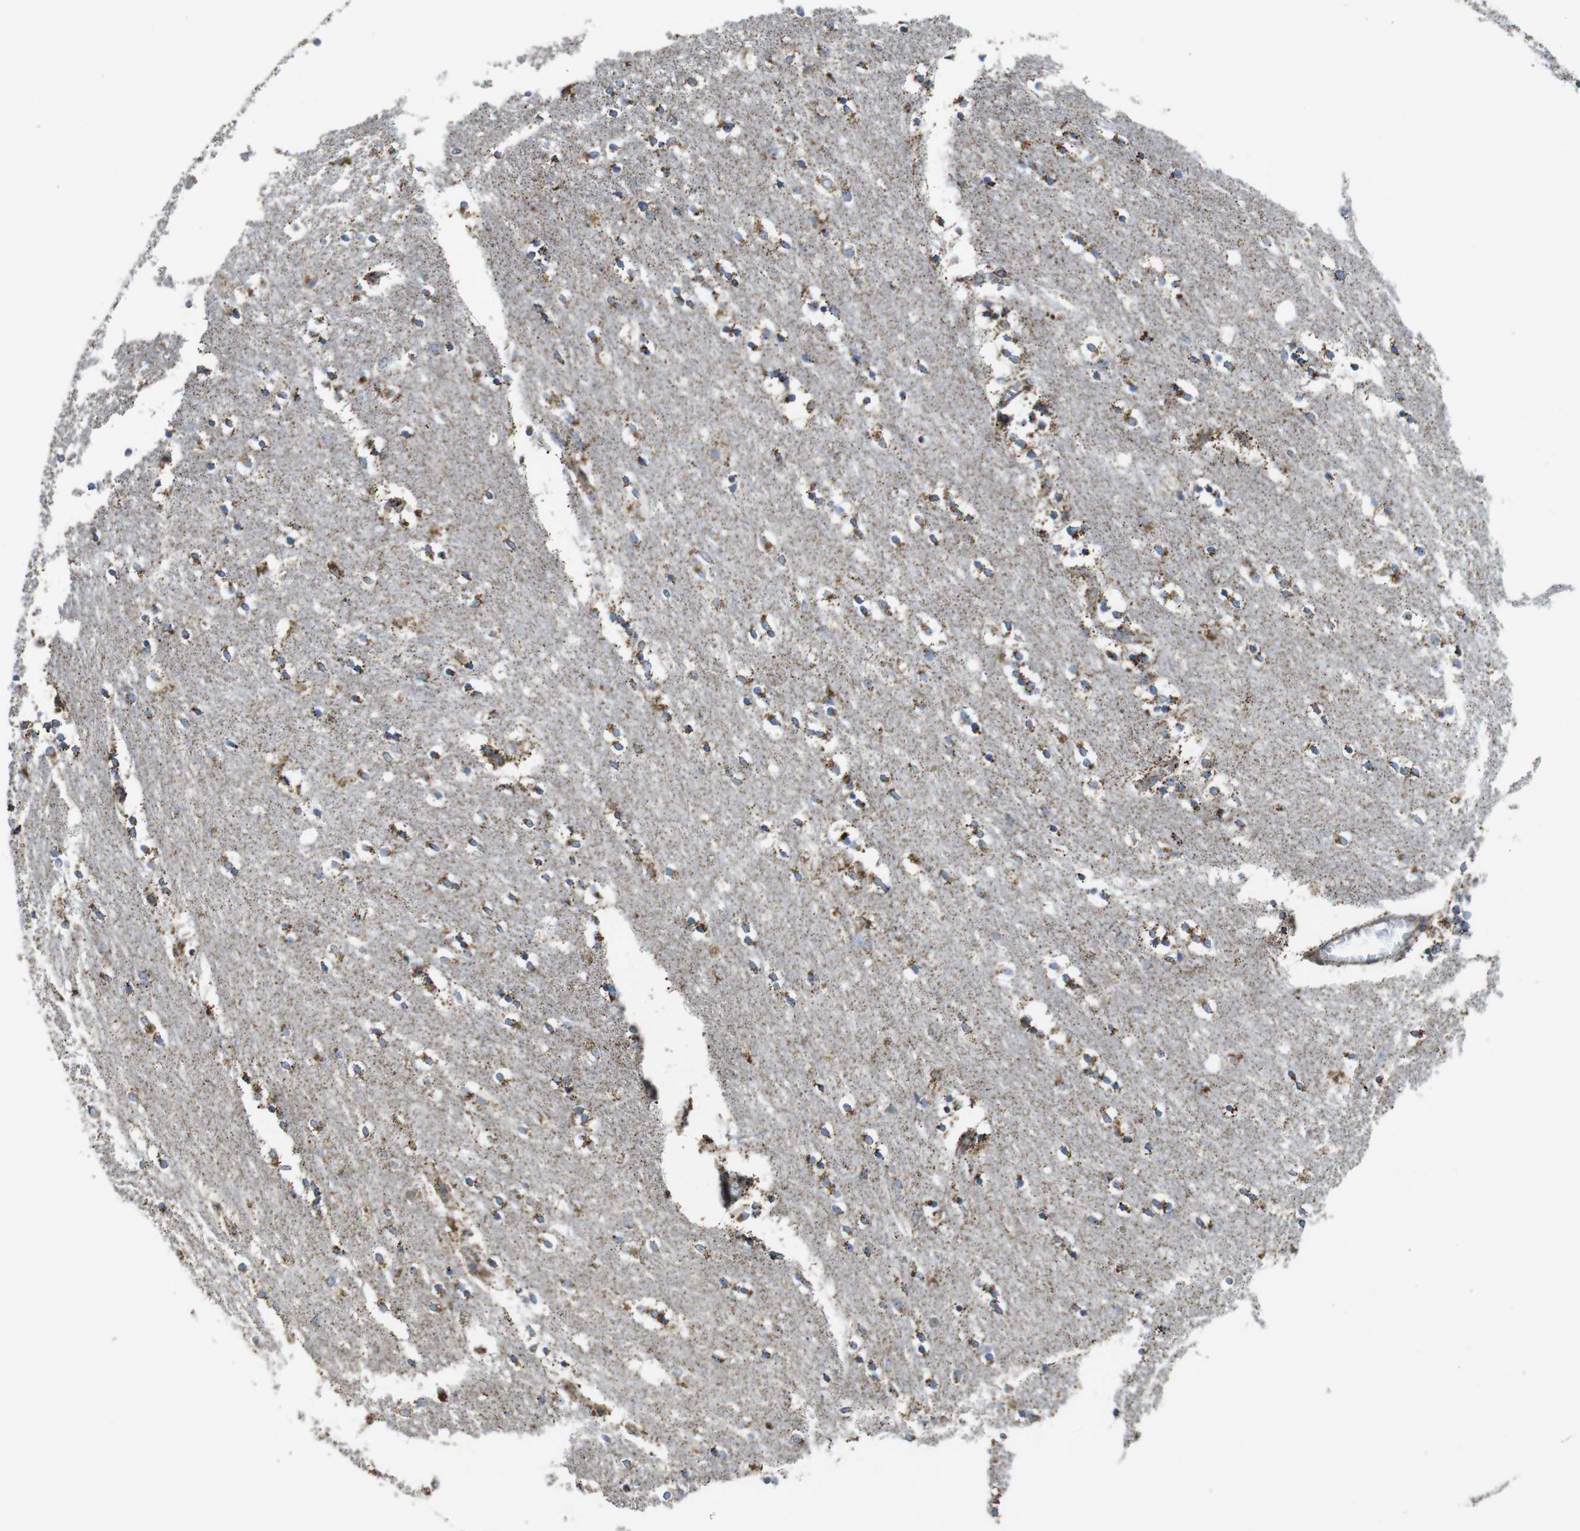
{"staining": {"intensity": "moderate", "quantity": "<25%", "location": "cytoplasmic/membranous"}, "tissue": "caudate", "cell_type": "Glial cells", "image_type": "normal", "snomed": [{"axis": "morphology", "description": "Normal tissue, NOS"}, {"axis": "topography", "description": "Lateral ventricle wall"}], "caption": "Immunohistochemistry (IHC) (DAB) staining of normal caudate shows moderate cytoplasmic/membranous protein staining in approximately <25% of glial cells.", "gene": "CALHM2", "patient": {"sex": "female", "age": 54}}